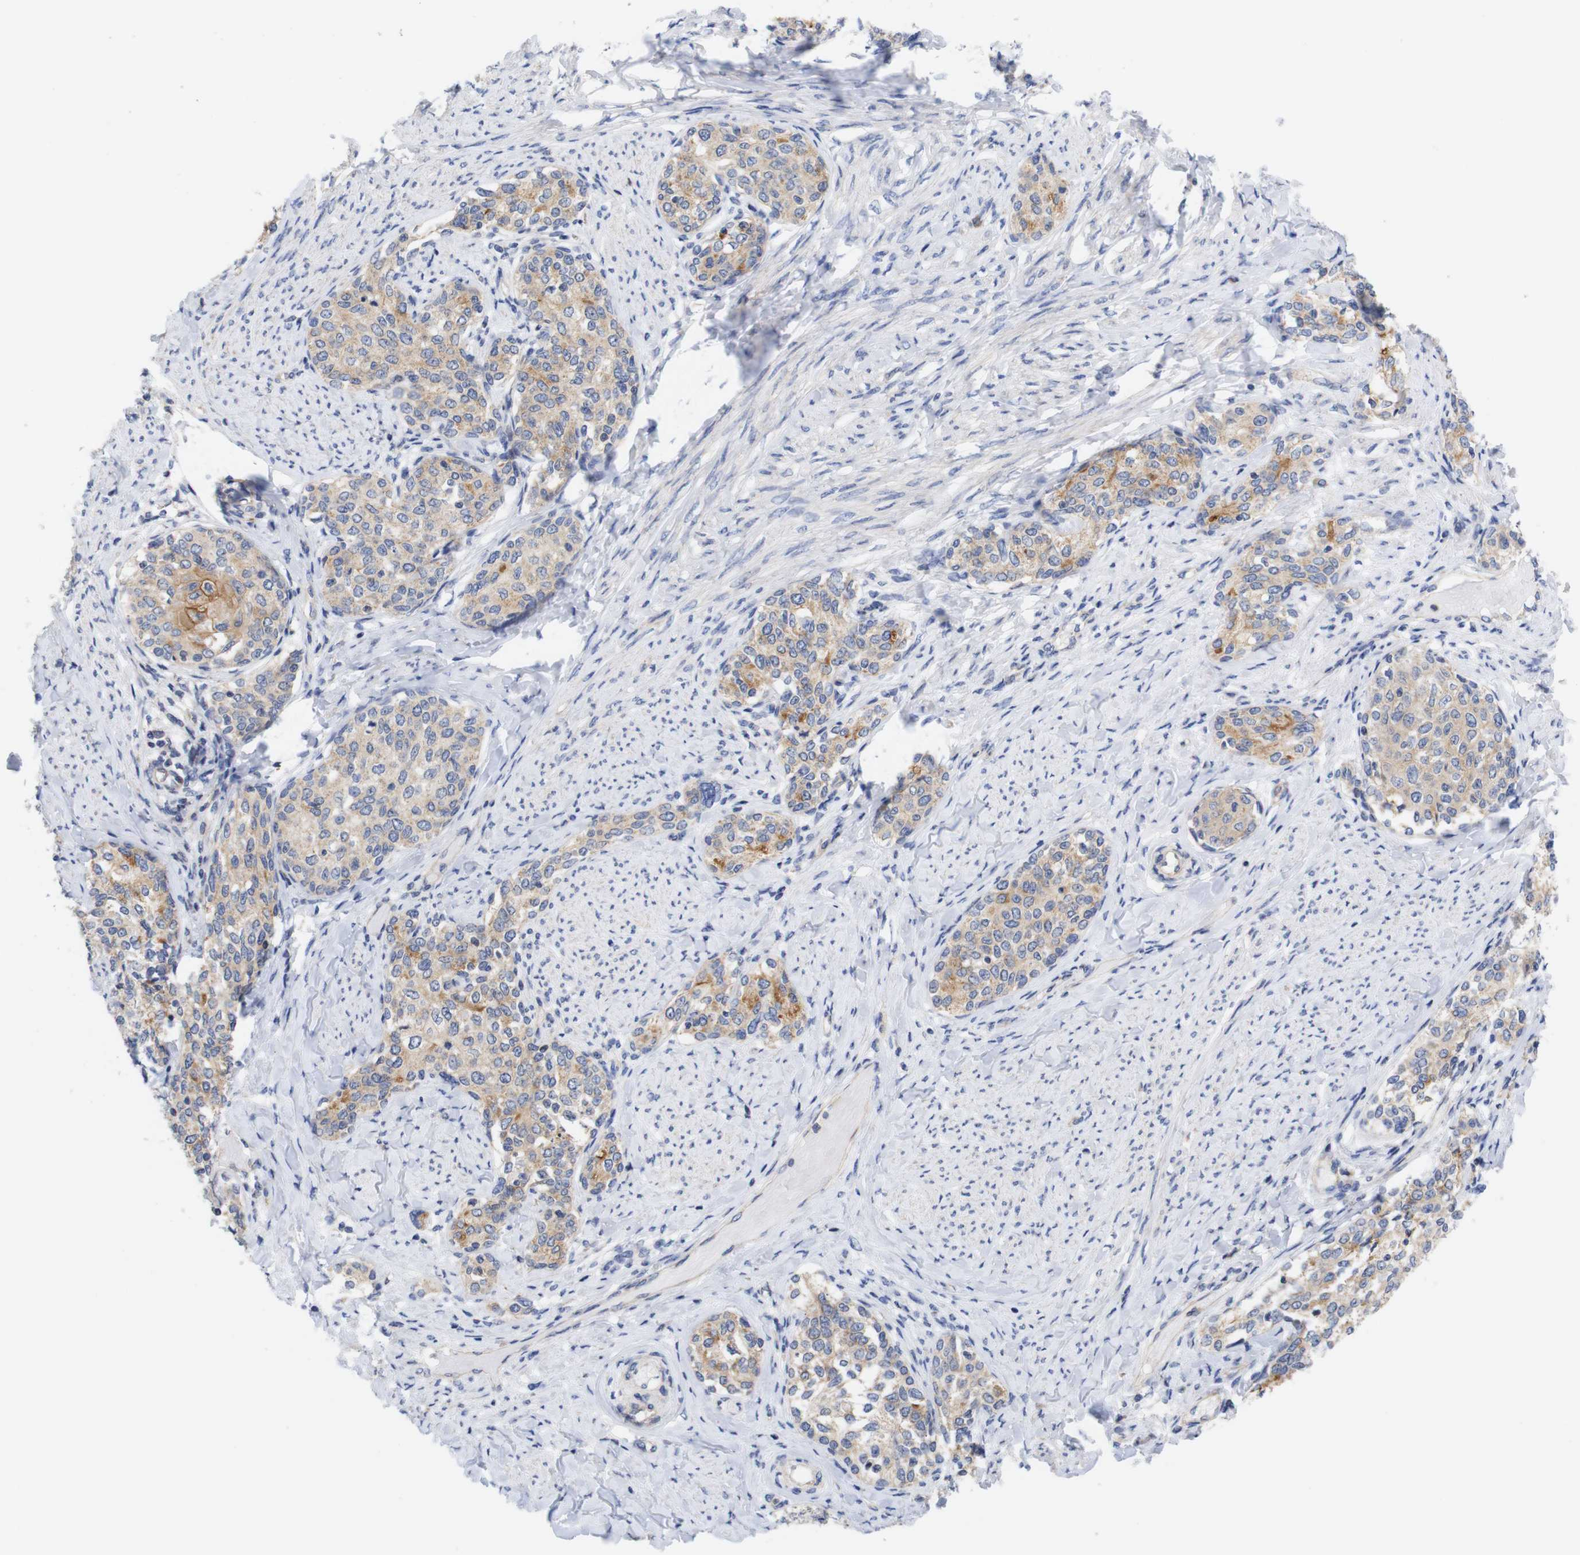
{"staining": {"intensity": "weak", "quantity": ">75%", "location": "cytoplasmic/membranous"}, "tissue": "cervical cancer", "cell_type": "Tumor cells", "image_type": "cancer", "snomed": [{"axis": "morphology", "description": "Squamous cell carcinoma, NOS"}, {"axis": "morphology", "description": "Adenocarcinoma, NOS"}, {"axis": "topography", "description": "Cervix"}], "caption": "Cervical cancer tissue reveals weak cytoplasmic/membranous expression in about >75% of tumor cells, visualized by immunohistochemistry. Using DAB (brown) and hematoxylin (blue) stains, captured at high magnification using brightfield microscopy.", "gene": "USH1C", "patient": {"sex": "female", "age": 52}}